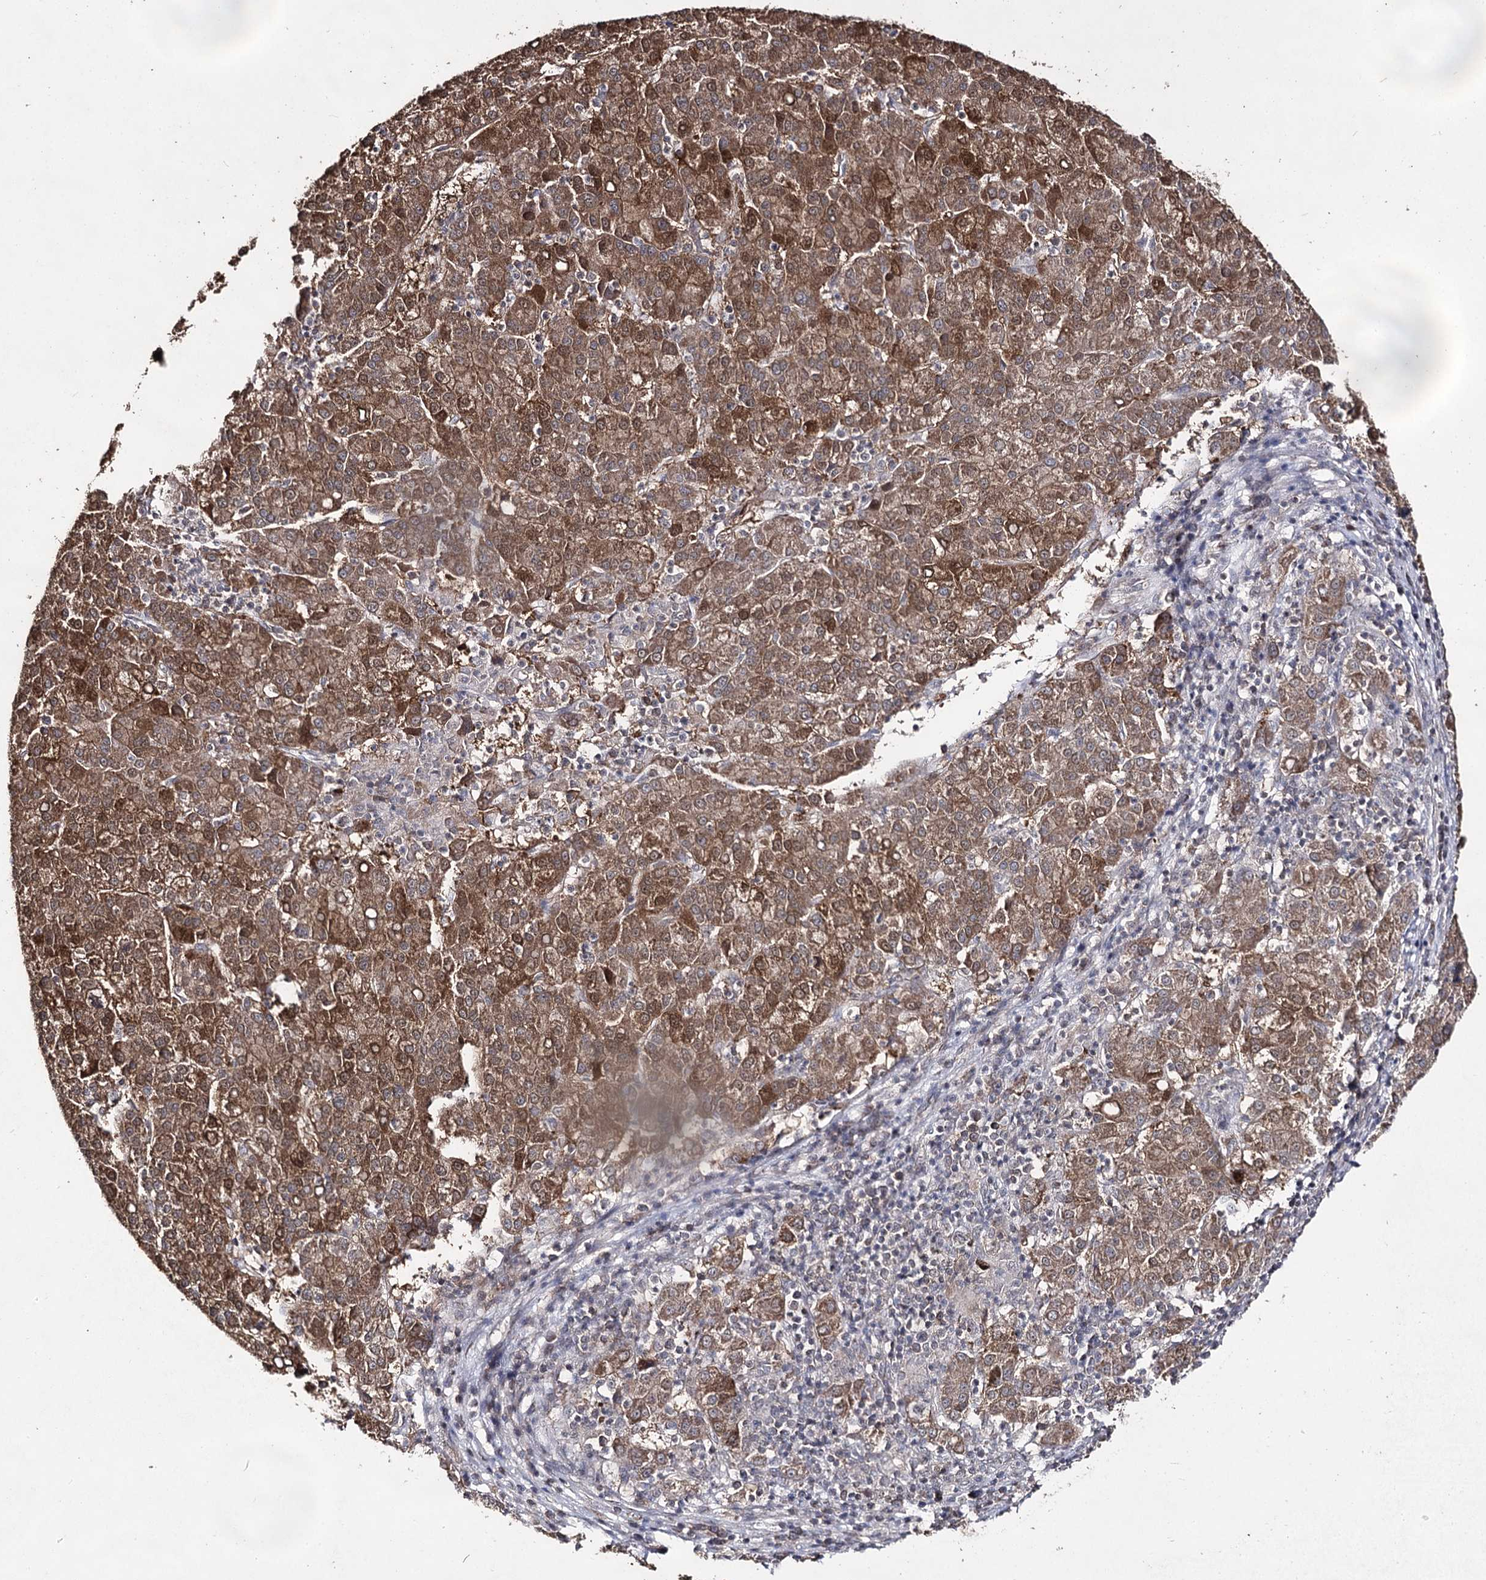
{"staining": {"intensity": "moderate", "quantity": ">75%", "location": "cytoplasmic/membranous,nuclear"}, "tissue": "liver cancer", "cell_type": "Tumor cells", "image_type": "cancer", "snomed": [{"axis": "morphology", "description": "Carcinoma, Hepatocellular, NOS"}, {"axis": "topography", "description": "Liver"}], "caption": "Hepatocellular carcinoma (liver) stained with a protein marker displays moderate staining in tumor cells.", "gene": "ACTR6", "patient": {"sex": "female", "age": 58}}